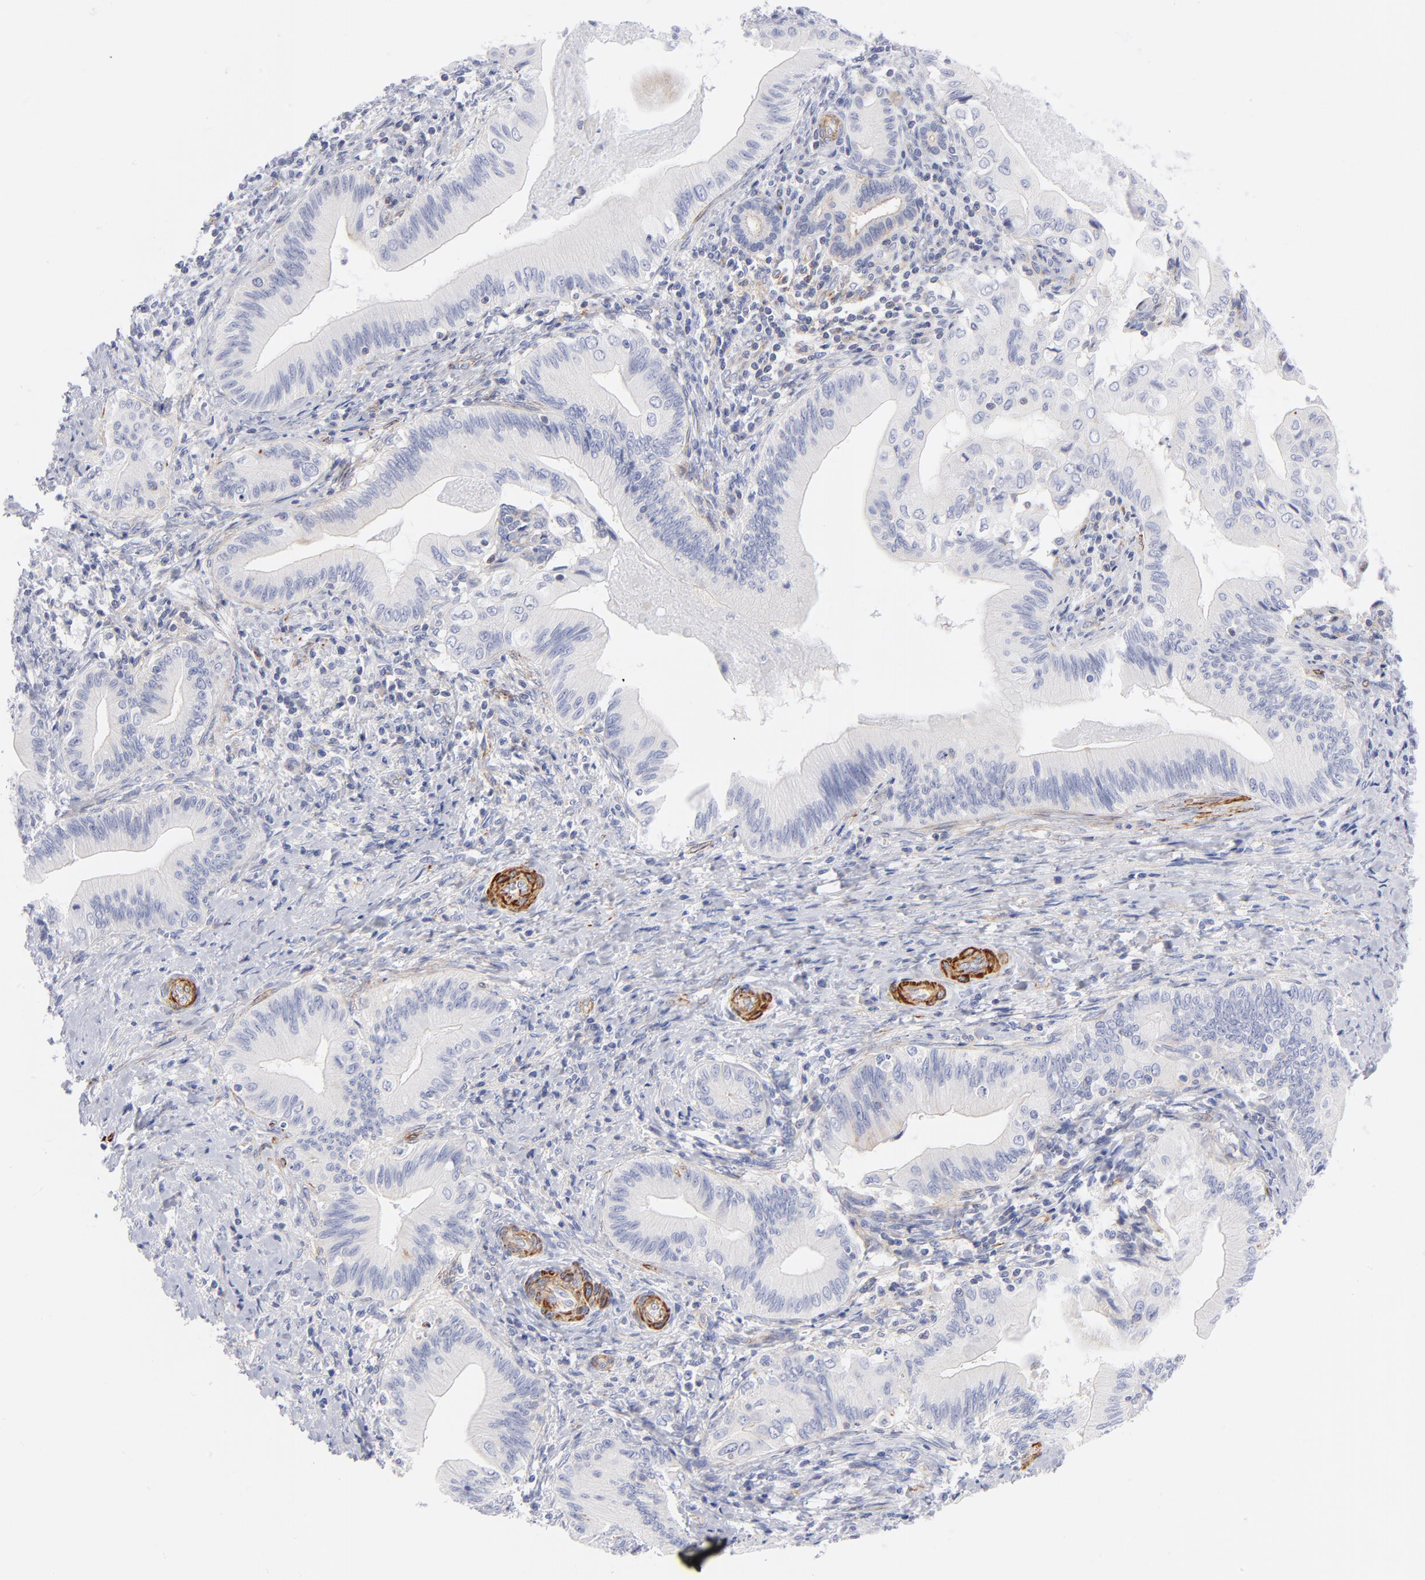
{"staining": {"intensity": "negative", "quantity": "none", "location": "none"}, "tissue": "liver cancer", "cell_type": "Tumor cells", "image_type": "cancer", "snomed": [{"axis": "morphology", "description": "Cholangiocarcinoma"}, {"axis": "topography", "description": "Liver"}], "caption": "High magnification brightfield microscopy of cholangiocarcinoma (liver) stained with DAB (brown) and counterstained with hematoxylin (blue): tumor cells show no significant expression.", "gene": "ACTA2", "patient": {"sex": "male", "age": 58}}